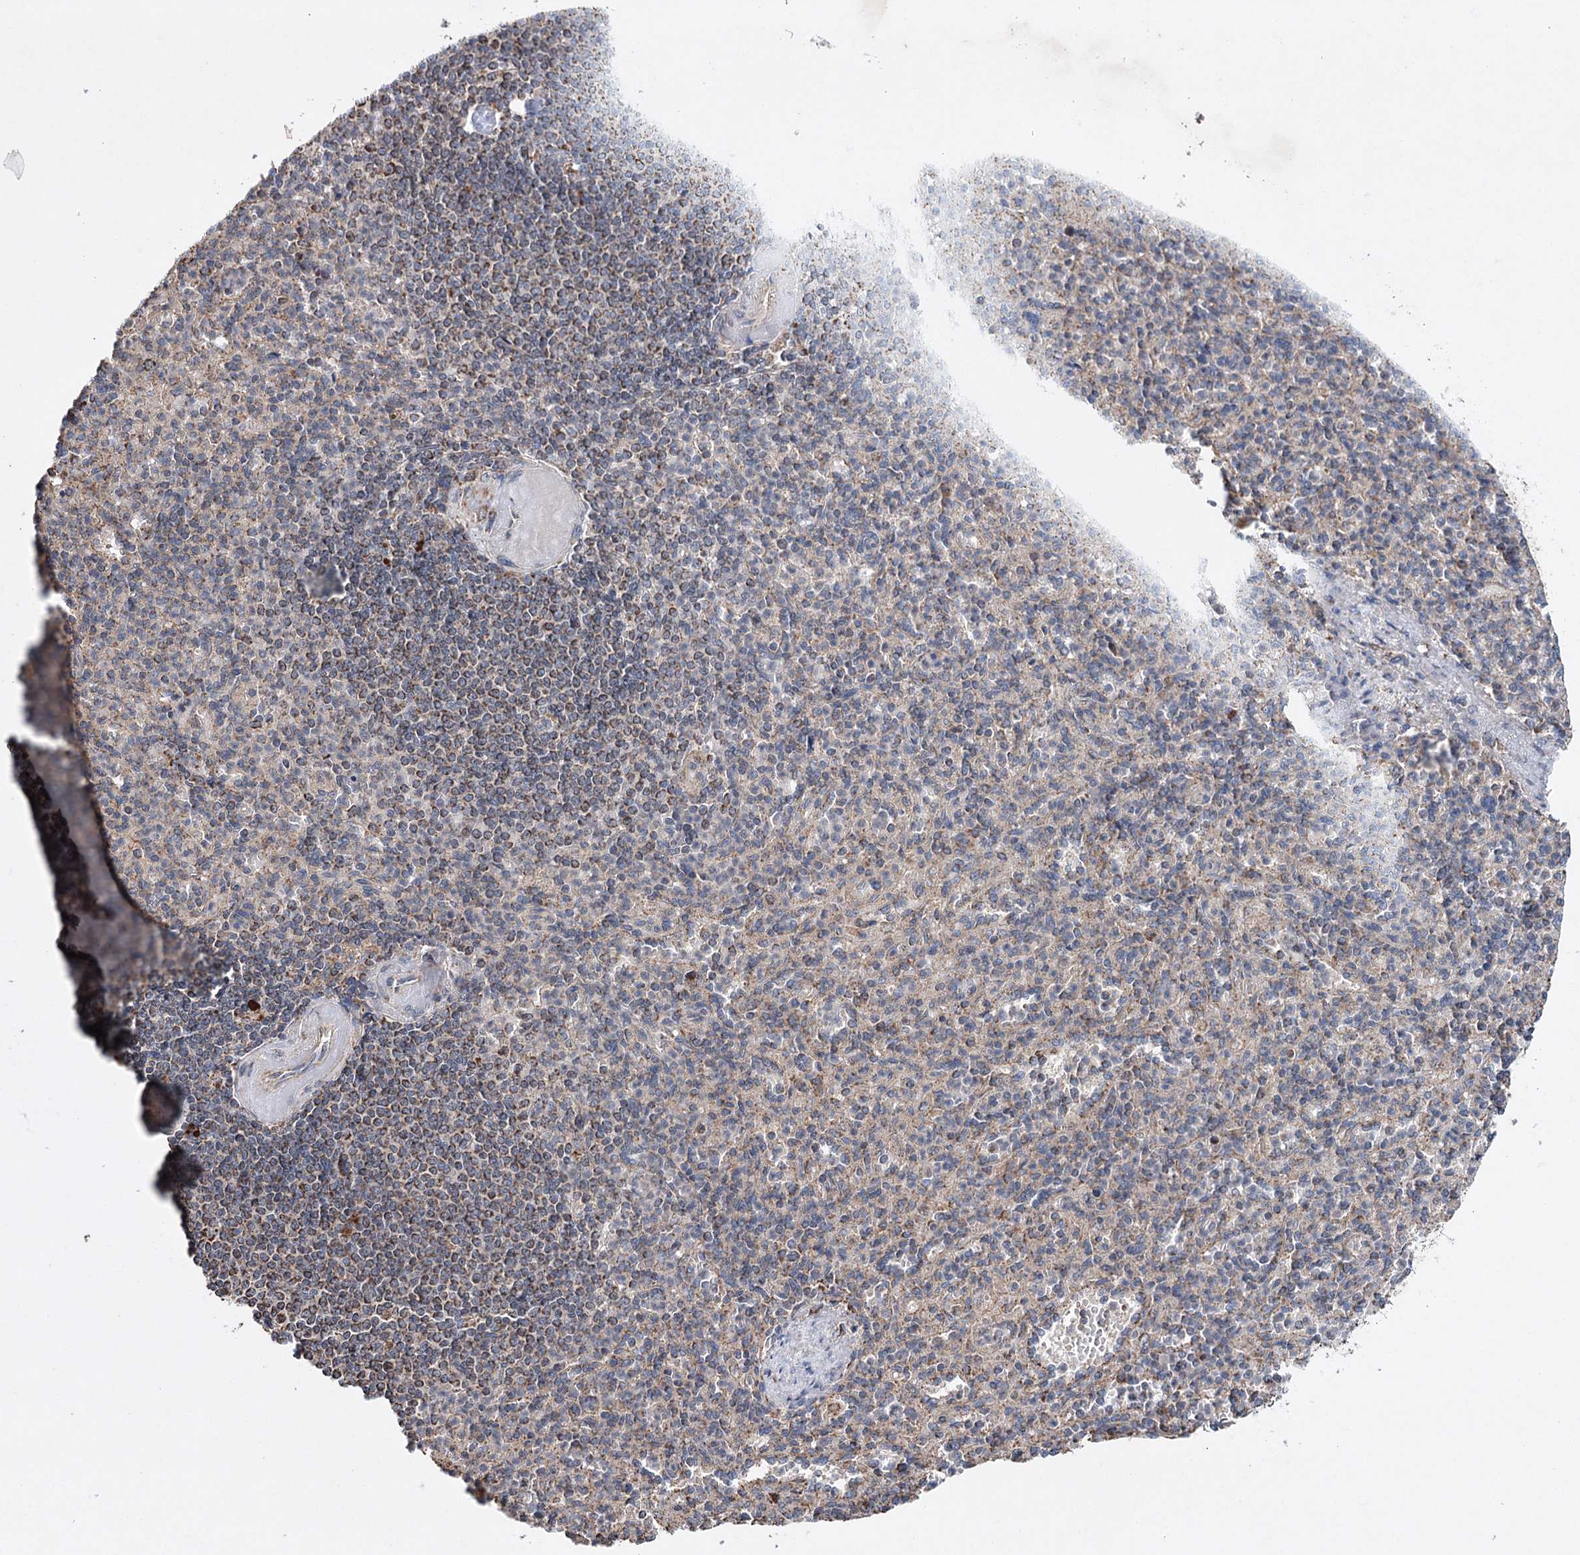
{"staining": {"intensity": "moderate", "quantity": "<25%", "location": "cytoplasmic/membranous"}, "tissue": "spleen", "cell_type": "Cells in red pulp", "image_type": "normal", "snomed": [{"axis": "morphology", "description": "Normal tissue, NOS"}, {"axis": "topography", "description": "Spleen"}], "caption": "IHC histopathology image of unremarkable spleen: spleen stained using immunohistochemistry (IHC) demonstrates low levels of moderate protein expression localized specifically in the cytoplasmic/membranous of cells in red pulp, appearing as a cytoplasmic/membranous brown color.", "gene": "PIK3CB", "patient": {"sex": "female", "age": 74}}